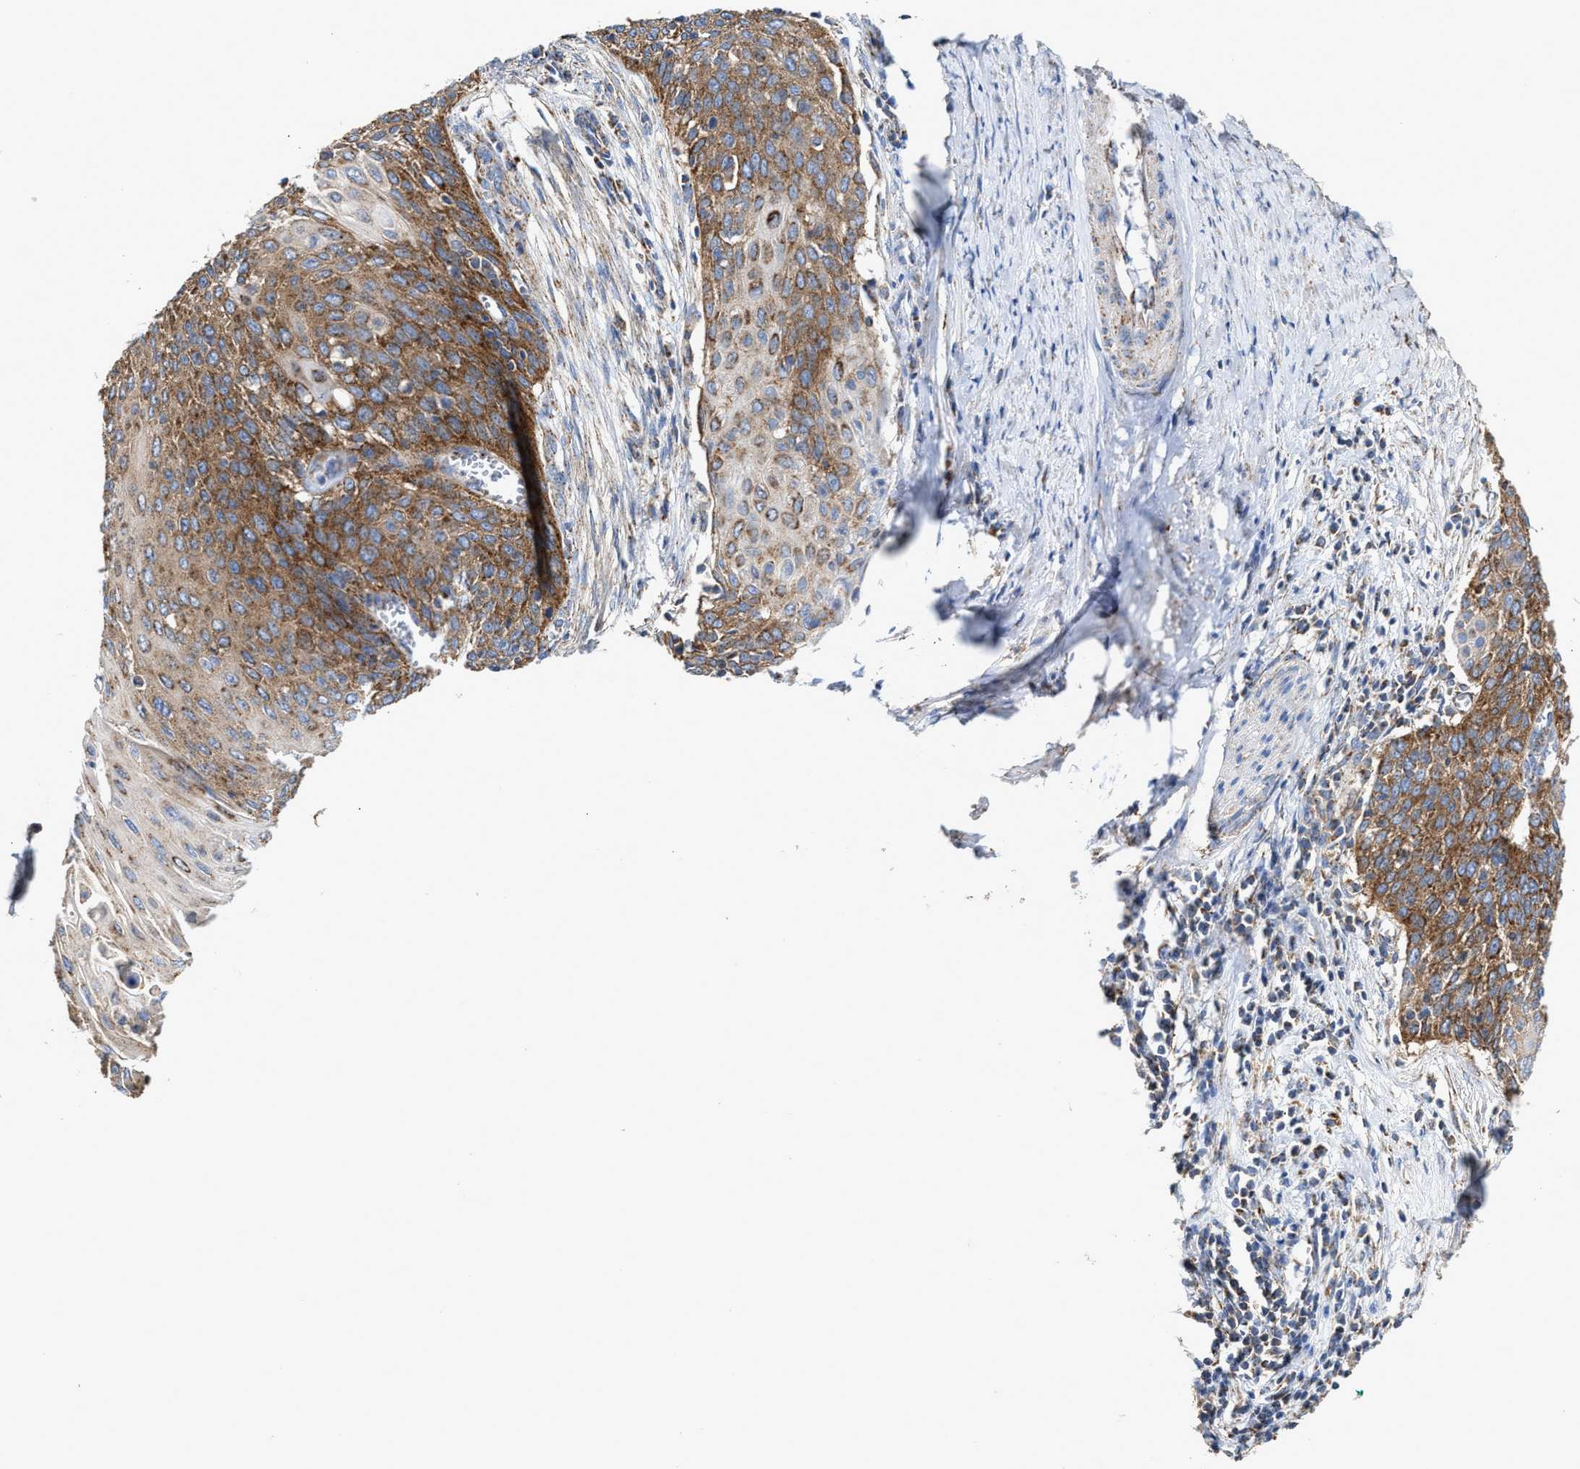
{"staining": {"intensity": "moderate", "quantity": ">75%", "location": "cytoplasmic/membranous"}, "tissue": "cervical cancer", "cell_type": "Tumor cells", "image_type": "cancer", "snomed": [{"axis": "morphology", "description": "Squamous cell carcinoma, NOS"}, {"axis": "topography", "description": "Cervix"}], "caption": "Immunohistochemistry of cervical cancer (squamous cell carcinoma) shows medium levels of moderate cytoplasmic/membranous positivity in approximately >75% of tumor cells. (DAB = brown stain, brightfield microscopy at high magnification).", "gene": "MECR", "patient": {"sex": "female", "age": 39}}